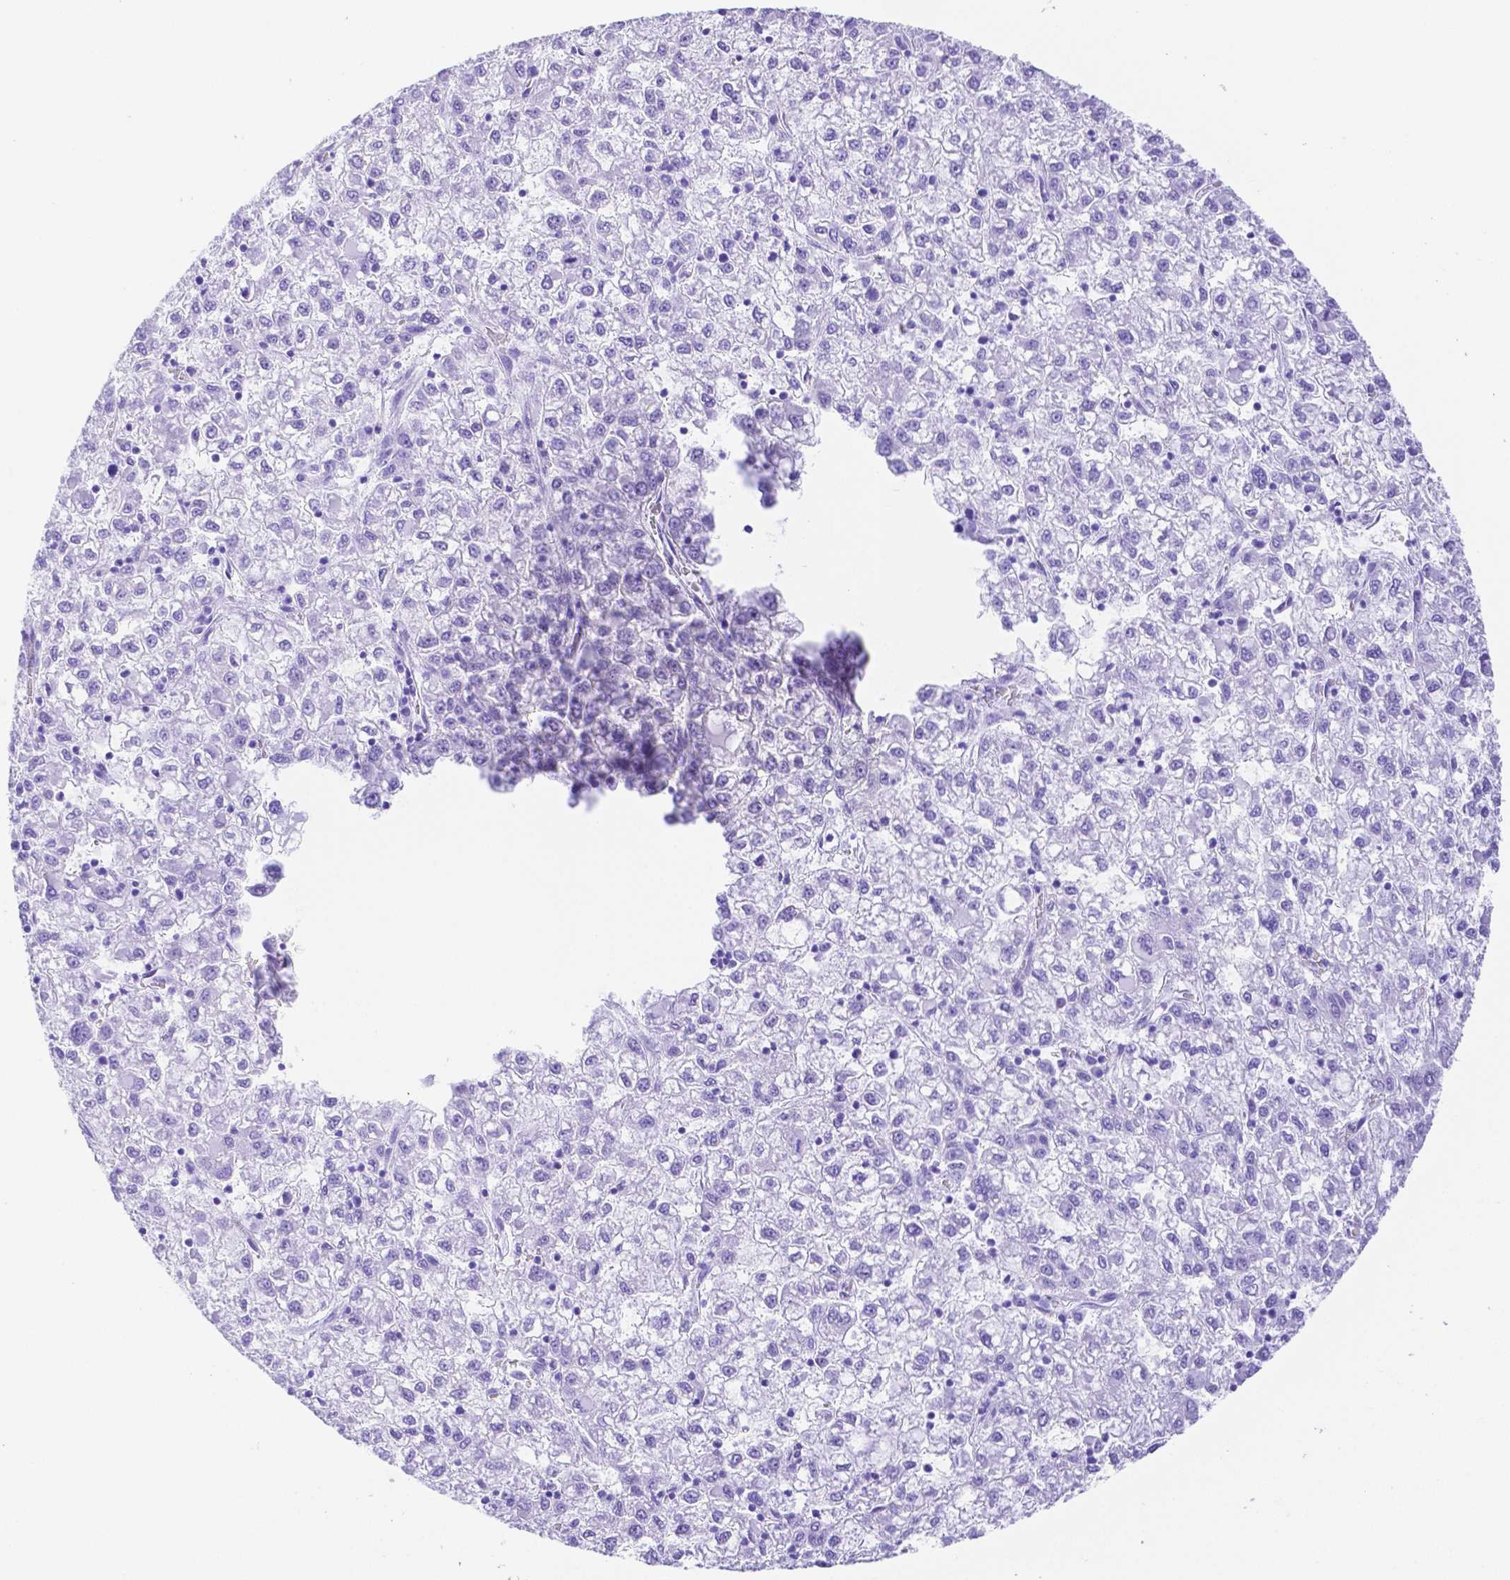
{"staining": {"intensity": "negative", "quantity": "none", "location": "none"}, "tissue": "liver cancer", "cell_type": "Tumor cells", "image_type": "cancer", "snomed": [{"axis": "morphology", "description": "Carcinoma, Hepatocellular, NOS"}, {"axis": "topography", "description": "Liver"}], "caption": "IHC of human liver cancer shows no positivity in tumor cells. Brightfield microscopy of immunohistochemistry stained with DAB (3,3'-diaminobenzidine) (brown) and hematoxylin (blue), captured at high magnification.", "gene": "SMR3A", "patient": {"sex": "male", "age": 40}}